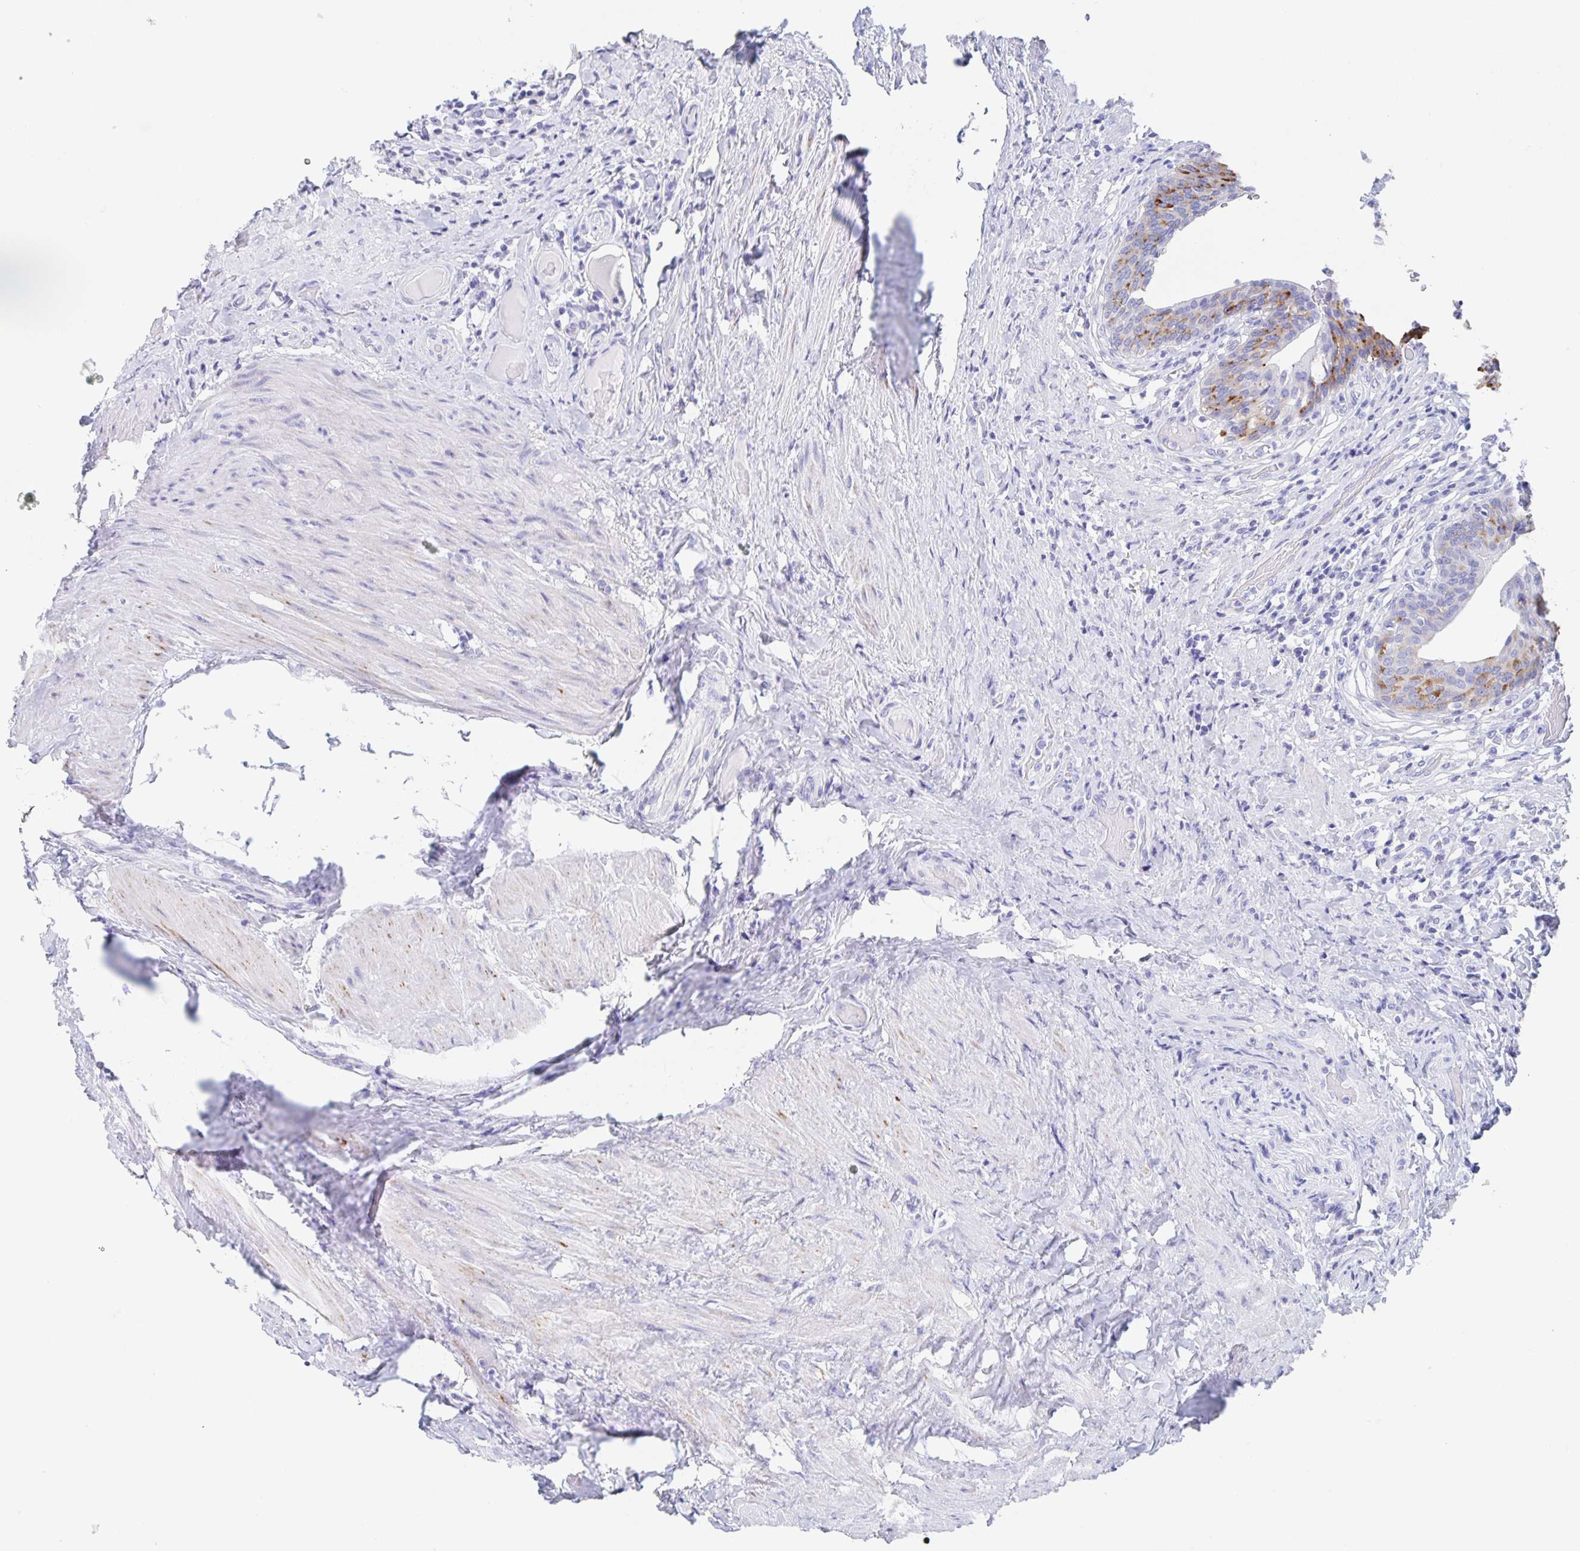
{"staining": {"intensity": "strong", "quantity": "25%-75%", "location": "cytoplasmic/membranous"}, "tissue": "urinary bladder", "cell_type": "Urothelial cells", "image_type": "normal", "snomed": [{"axis": "morphology", "description": "Normal tissue, NOS"}, {"axis": "topography", "description": "Urinary bladder"}, {"axis": "topography", "description": "Peripheral nerve tissue"}], "caption": "Strong cytoplasmic/membranous positivity for a protein is identified in approximately 25%-75% of urothelial cells of benign urinary bladder using IHC.", "gene": "DMBT1", "patient": {"sex": "male", "age": 66}}